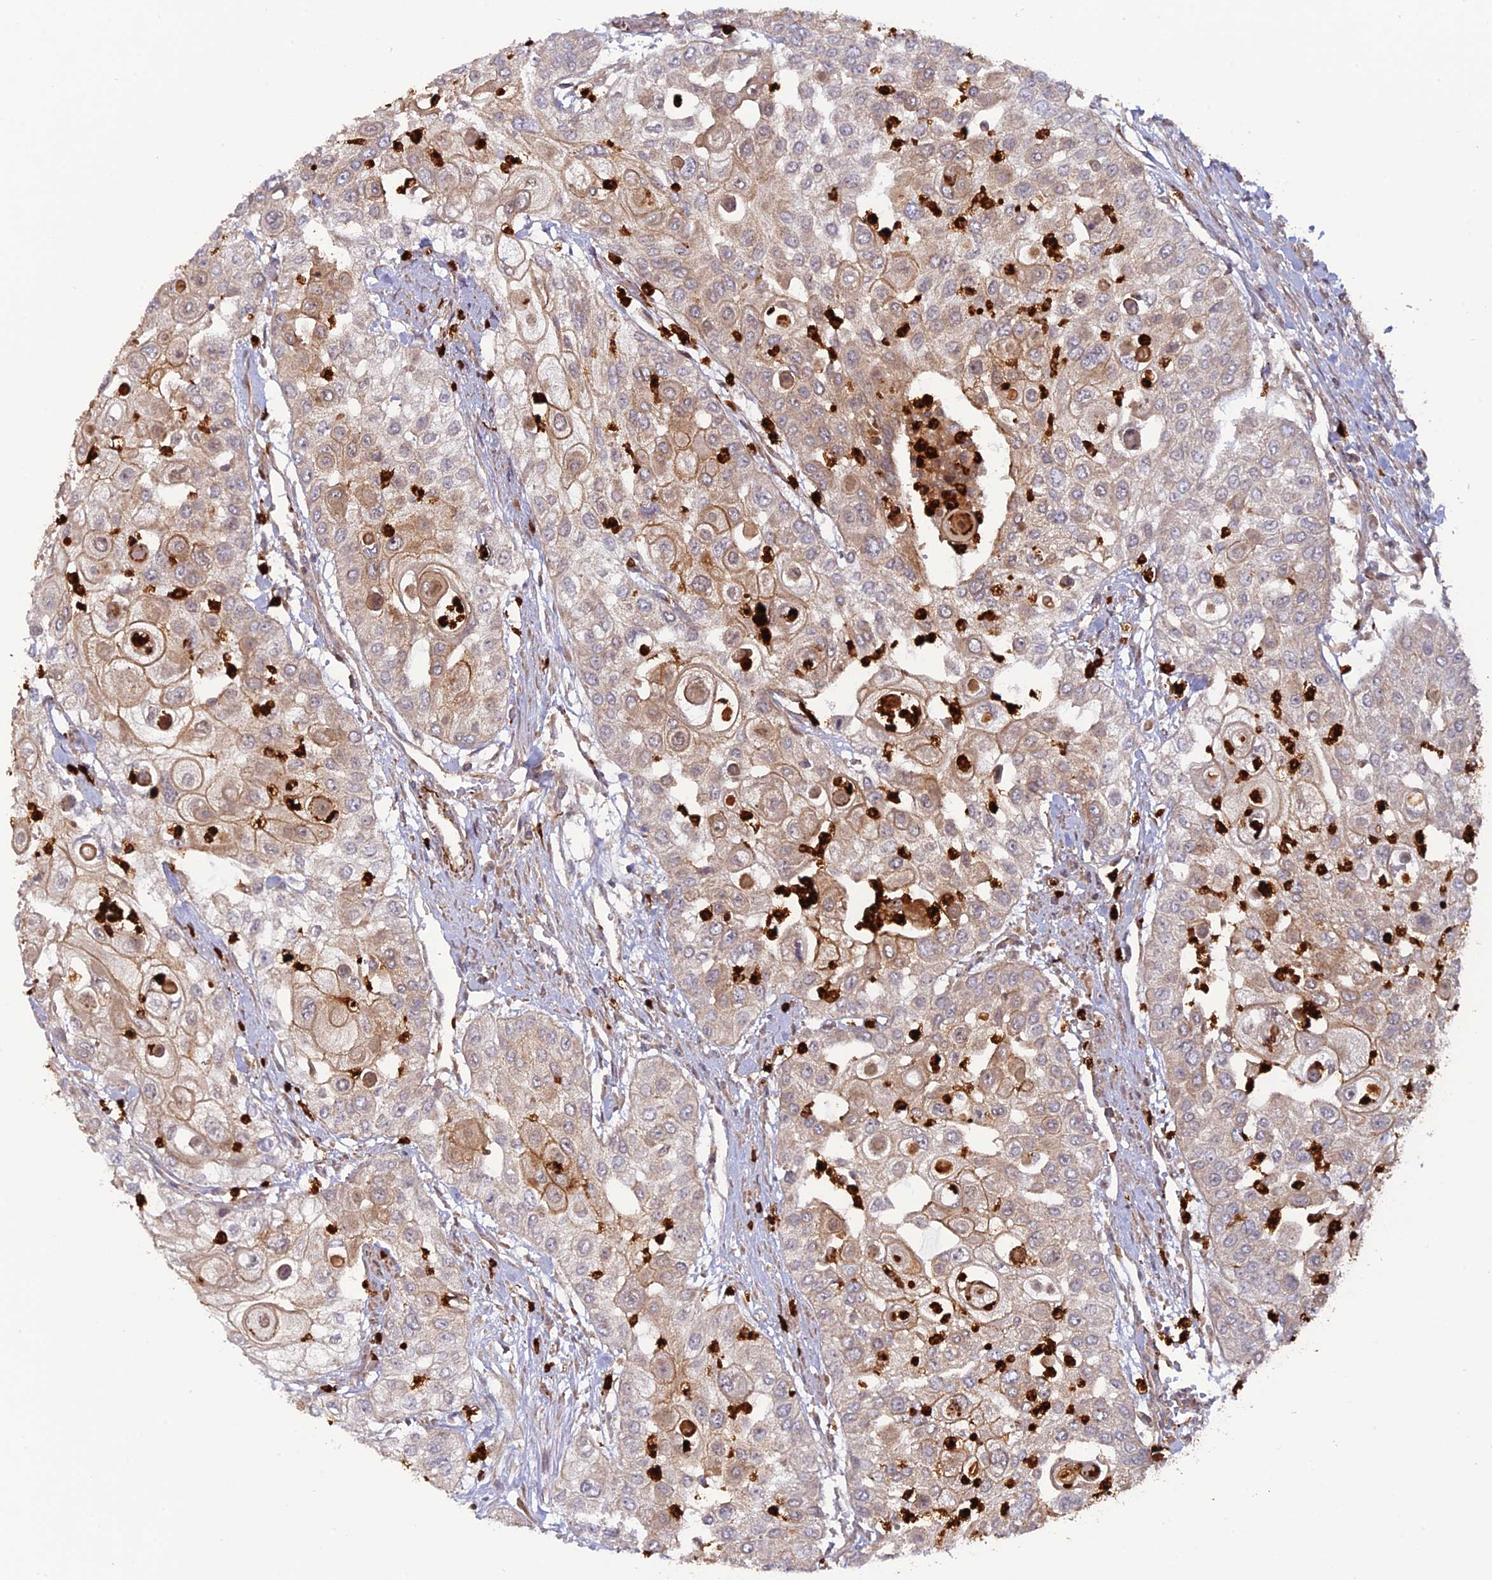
{"staining": {"intensity": "weak", "quantity": "25%-75%", "location": "cytoplasmic/membranous"}, "tissue": "urothelial cancer", "cell_type": "Tumor cells", "image_type": "cancer", "snomed": [{"axis": "morphology", "description": "Urothelial carcinoma, High grade"}, {"axis": "topography", "description": "Urinary bladder"}], "caption": "Brown immunohistochemical staining in urothelial cancer demonstrates weak cytoplasmic/membranous positivity in about 25%-75% of tumor cells.", "gene": "PHLDB3", "patient": {"sex": "female", "age": 79}}